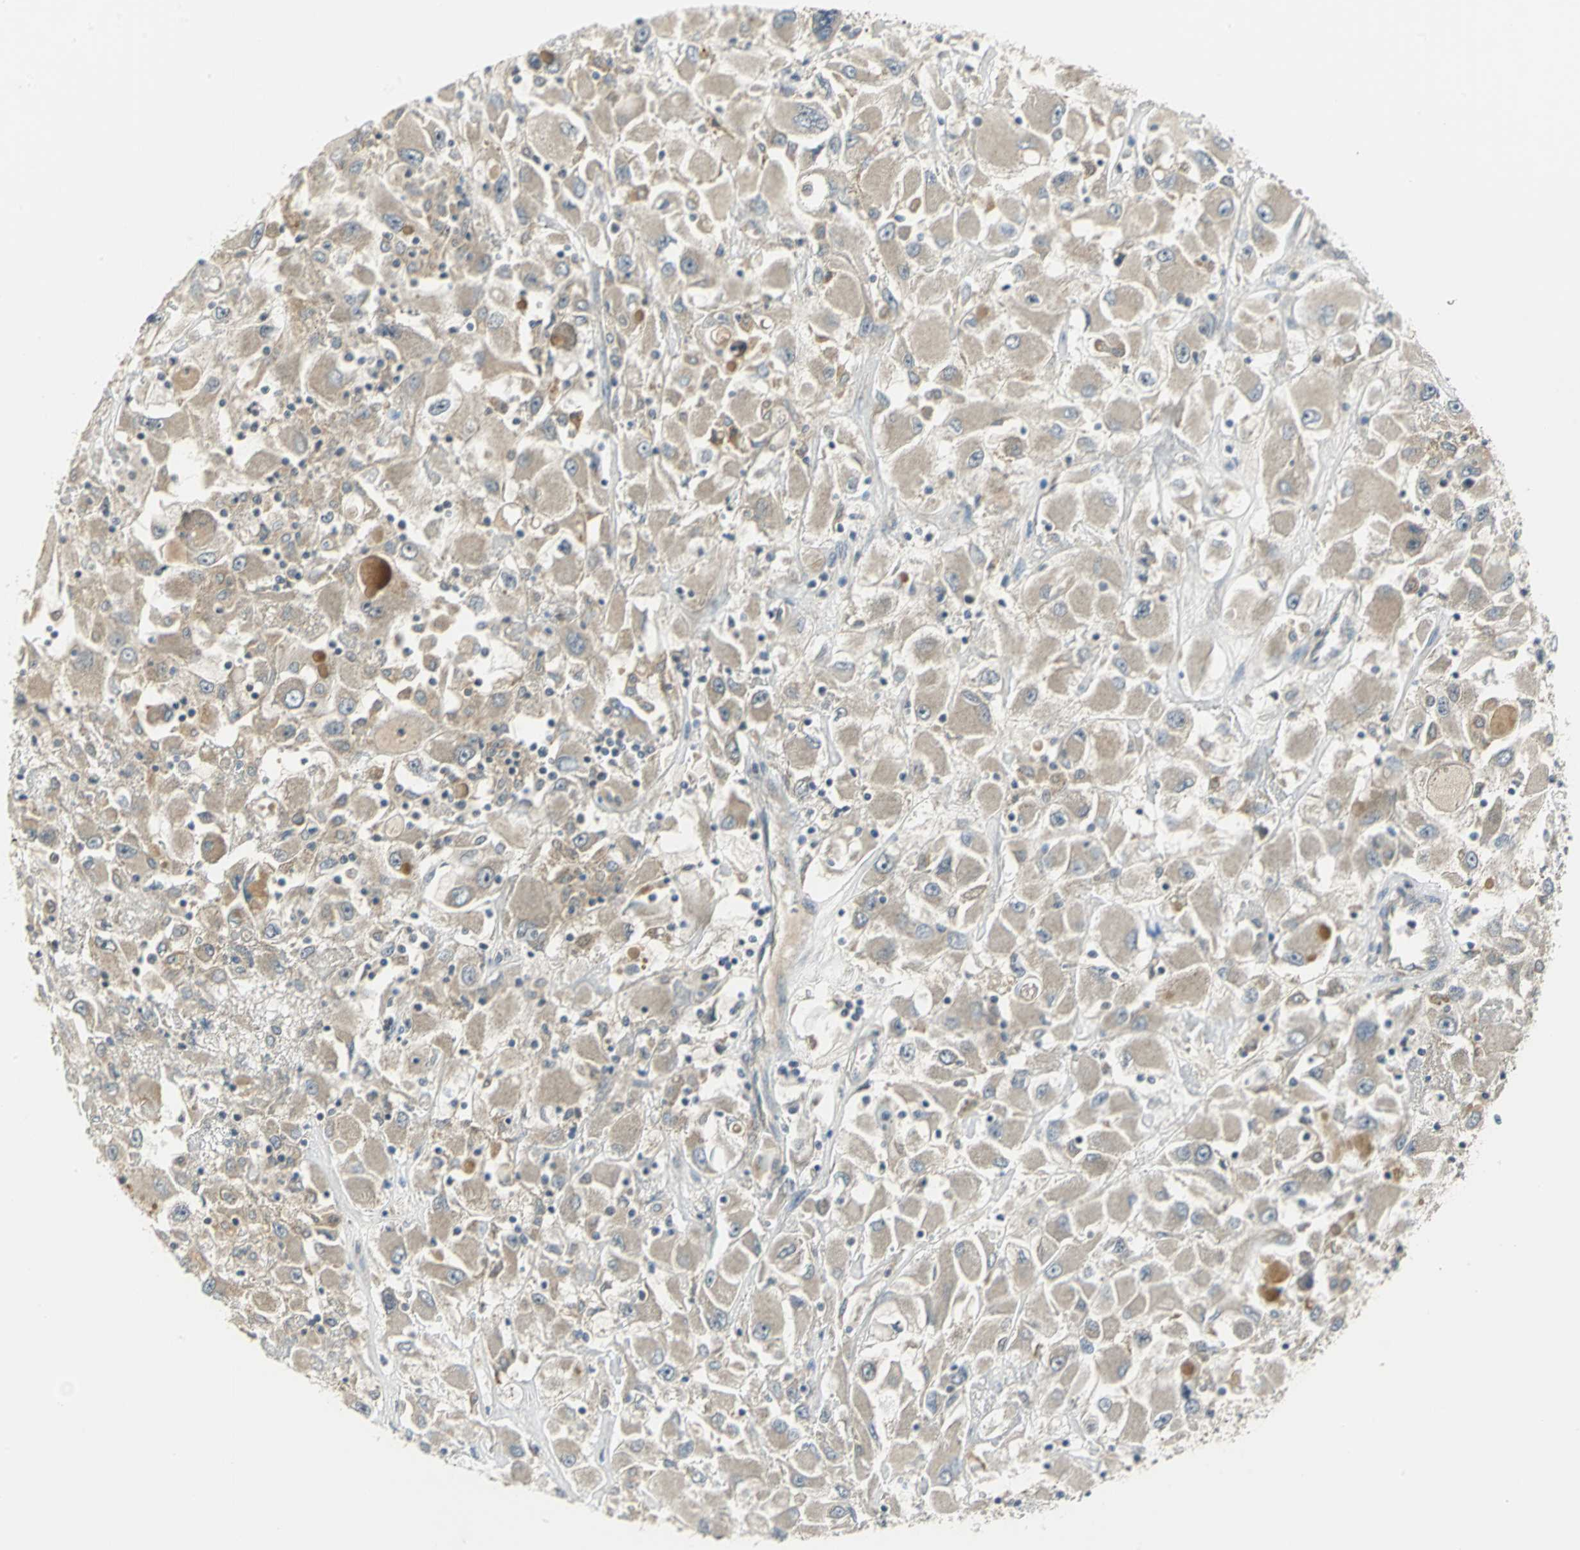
{"staining": {"intensity": "moderate", "quantity": ">75%", "location": "cytoplasmic/membranous"}, "tissue": "renal cancer", "cell_type": "Tumor cells", "image_type": "cancer", "snomed": [{"axis": "morphology", "description": "Adenocarcinoma, NOS"}, {"axis": "topography", "description": "Kidney"}], "caption": "Renal adenocarcinoma stained for a protein (brown) shows moderate cytoplasmic/membranous positive expression in about >75% of tumor cells.", "gene": "MAPK8IP3", "patient": {"sex": "female", "age": 52}}